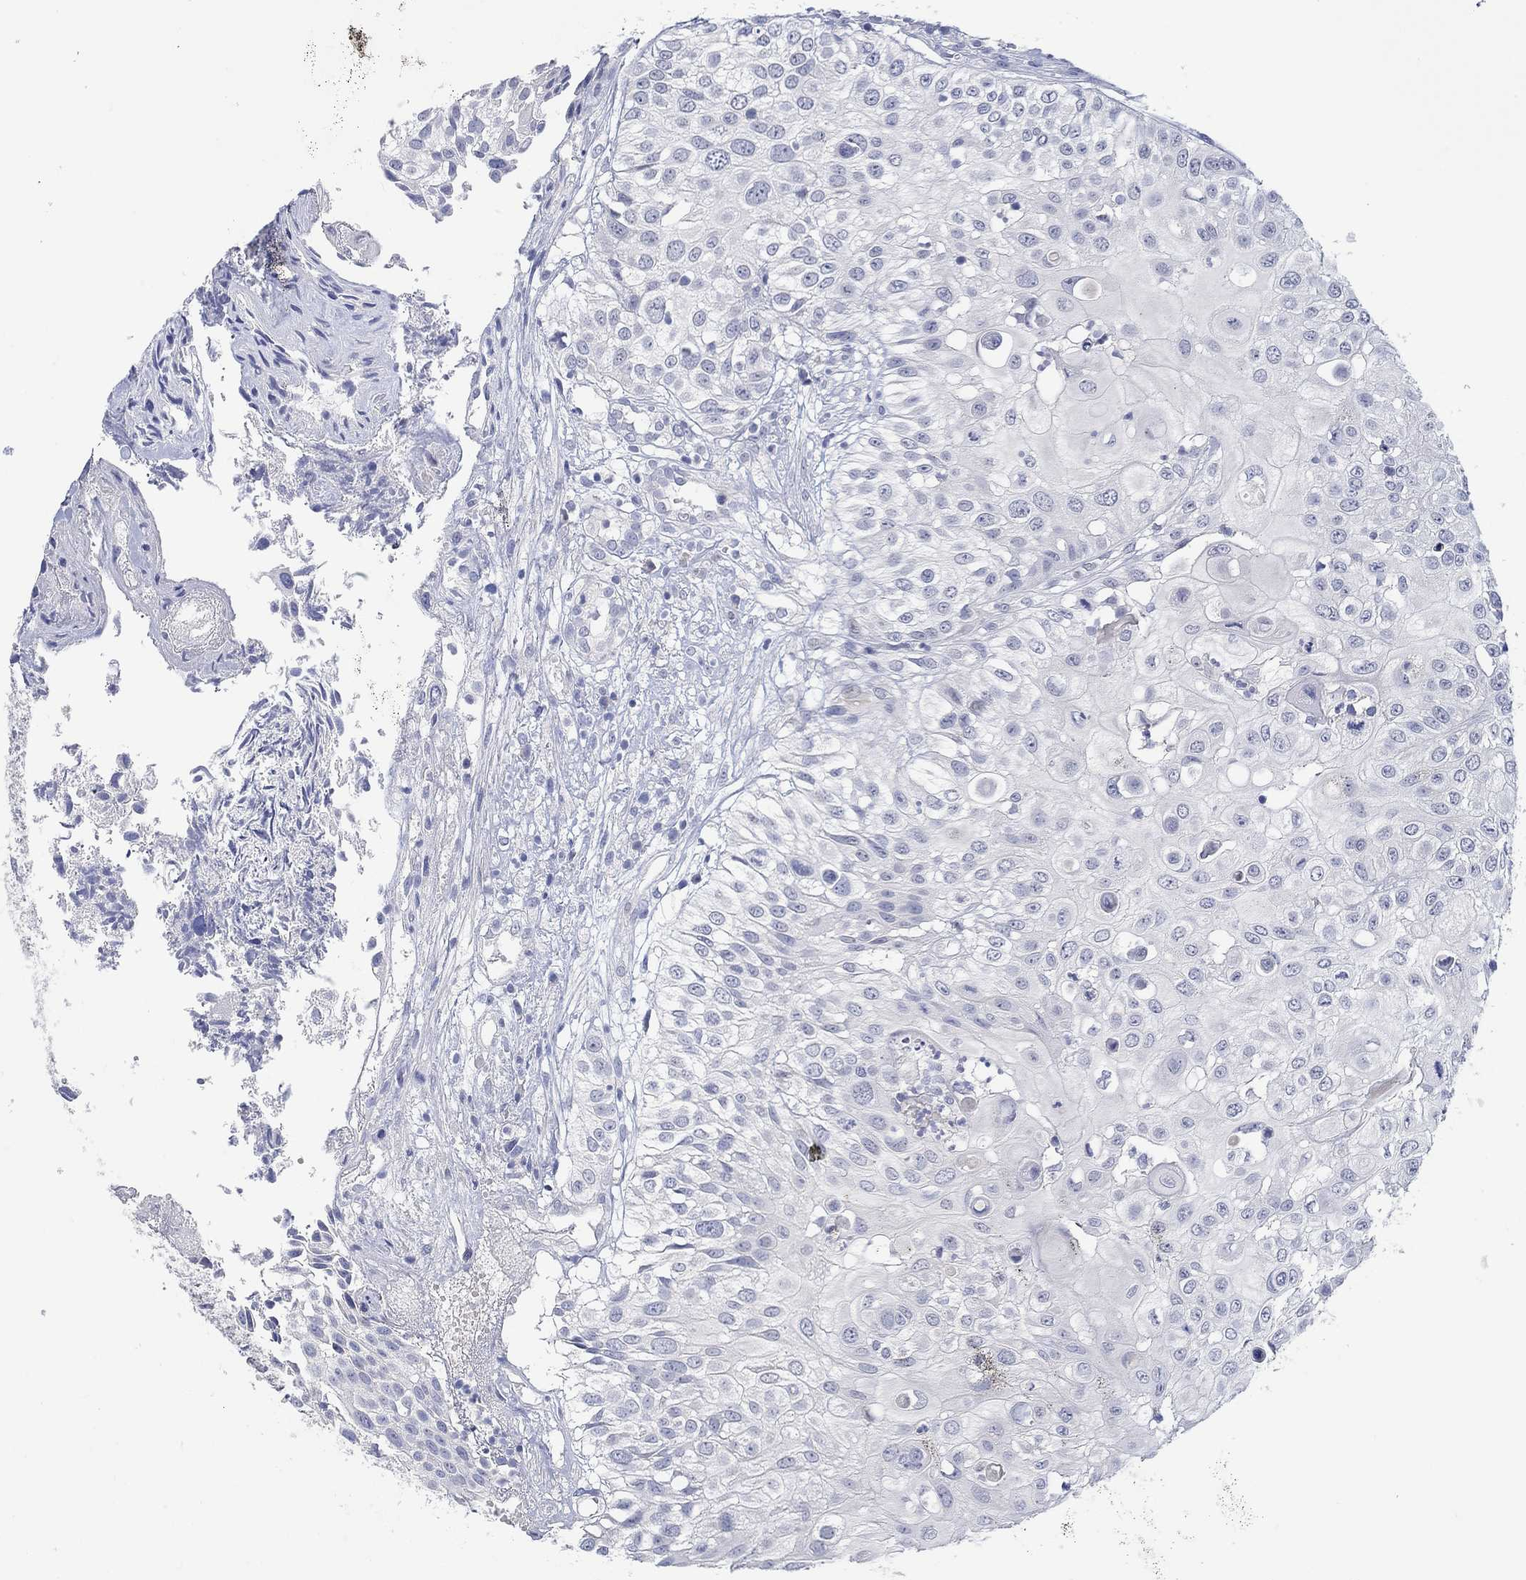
{"staining": {"intensity": "negative", "quantity": "none", "location": "none"}, "tissue": "urothelial cancer", "cell_type": "Tumor cells", "image_type": "cancer", "snomed": [{"axis": "morphology", "description": "Urothelial carcinoma, High grade"}, {"axis": "topography", "description": "Urinary bladder"}], "caption": "High magnification brightfield microscopy of urothelial cancer stained with DAB (3,3'-diaminobenzidine) (brown) and counterstained with hematoxylin (blue): tumor cells show no significant positivity. (DAB (3,3'-diaminobenzidine) immunohistochemistry (IHC) visualized using brightfield microscopy, high magnification).", "gene": "DLK1", "patient": {"sex": "female", "age": 79}}